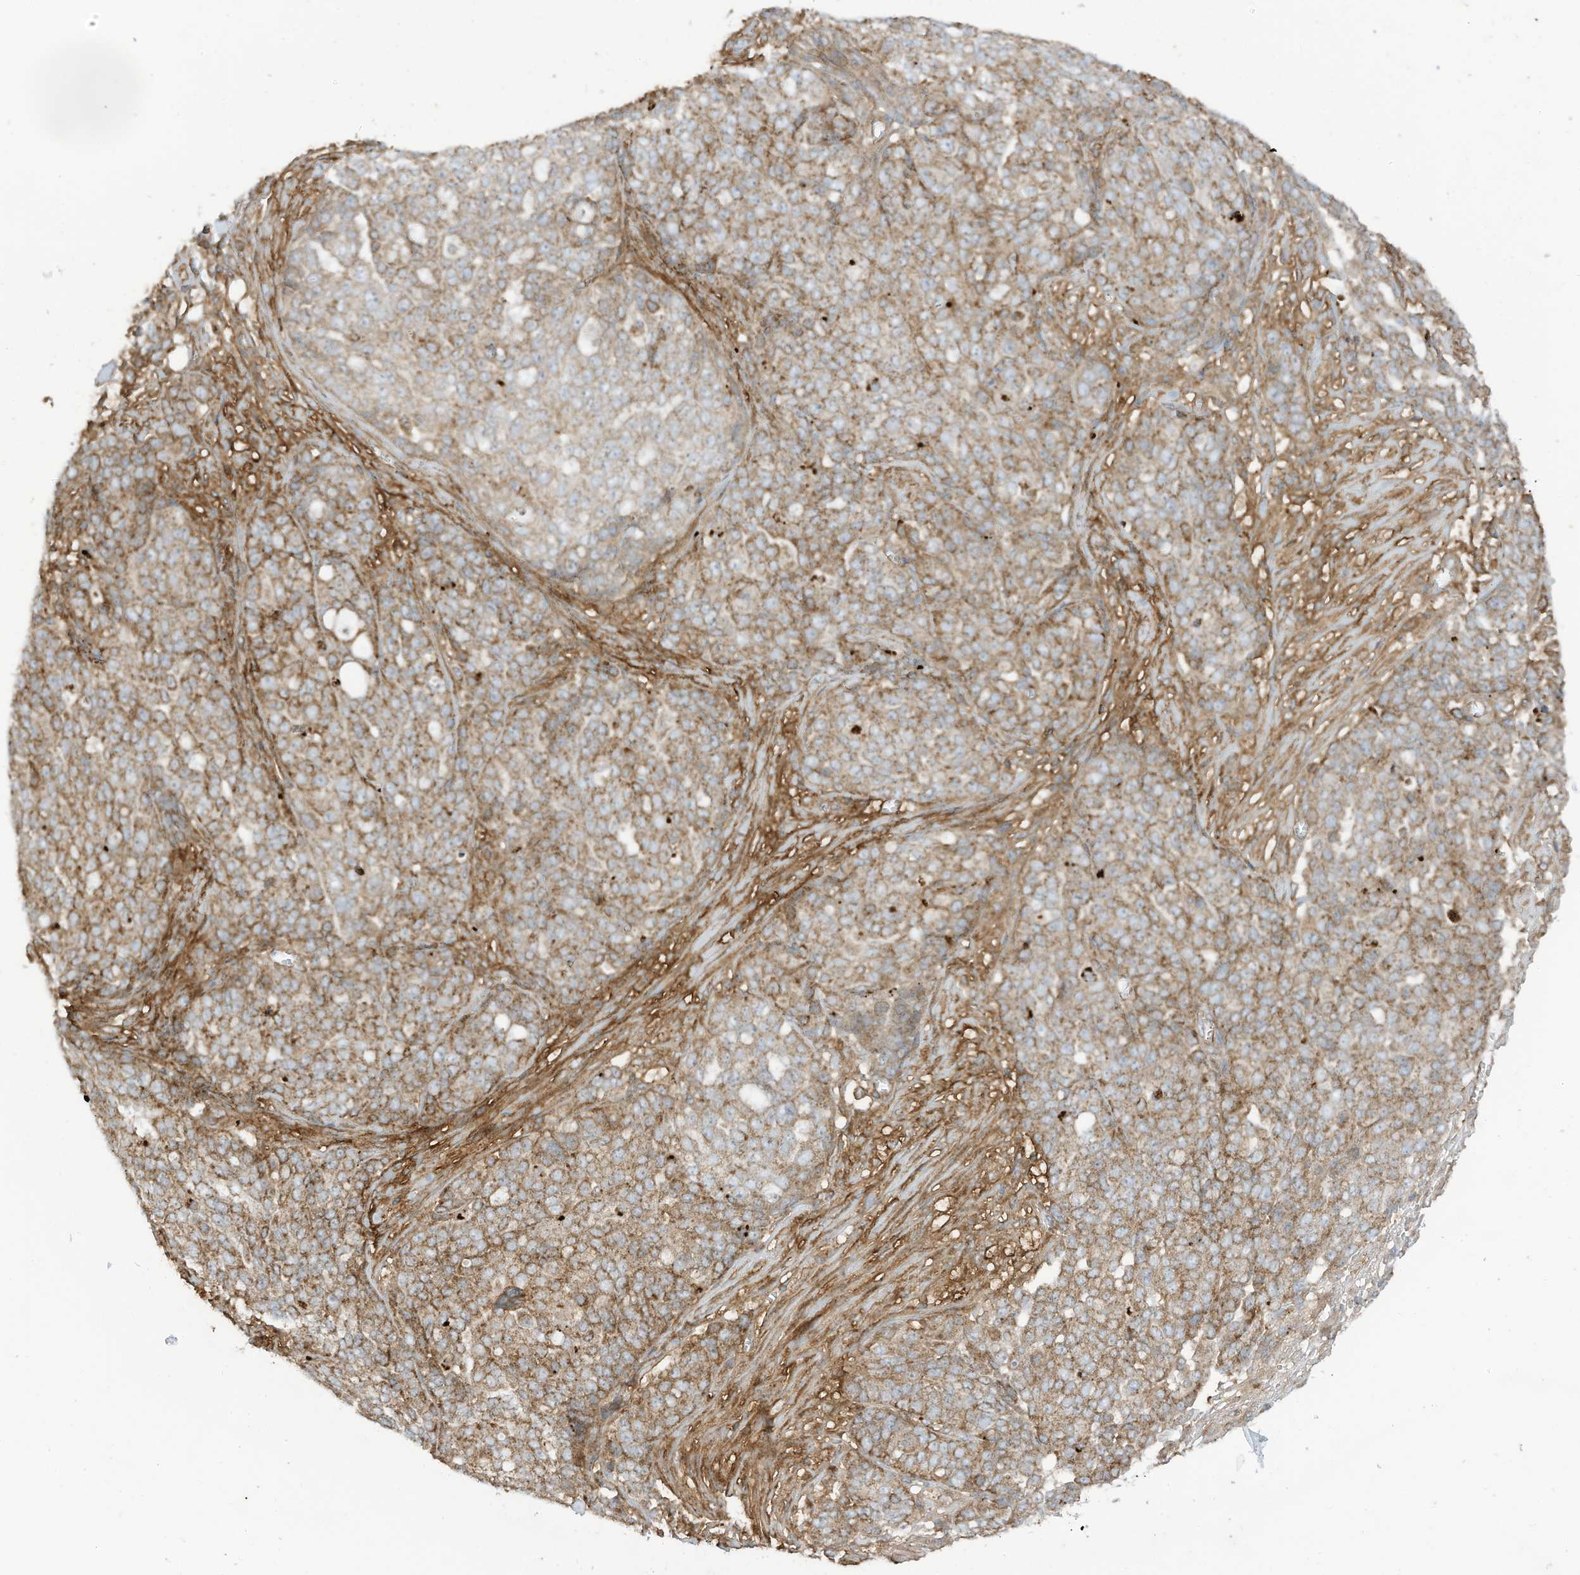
{"staining": {"intensity": "moderate", "quantity": ">75%", "location": "cytoplasmic/membranous"}, "tissue": "ovarian cancer", "cell_type": "Tumor cells", "image_type": "cancer", "snomed": [{"axis": "morphology", "description": "Cystadenocarcinoma, serous, NOS"}, {"axis": "topography", "description": "Soft tissue"}, {"axis": "topography", "description": "Ovary"}], "caption": "Immunohistochemistry (IHC) of ovarian serous cystadenocarcinoma shows medium levels of moderate cytoplasmic/membranous staining in approximately >75% of tumor cells. (IHC, brightfield microscopy, high magnification).", "gene": "REPS1", "patient": {"sex": "female", "age": 57}}